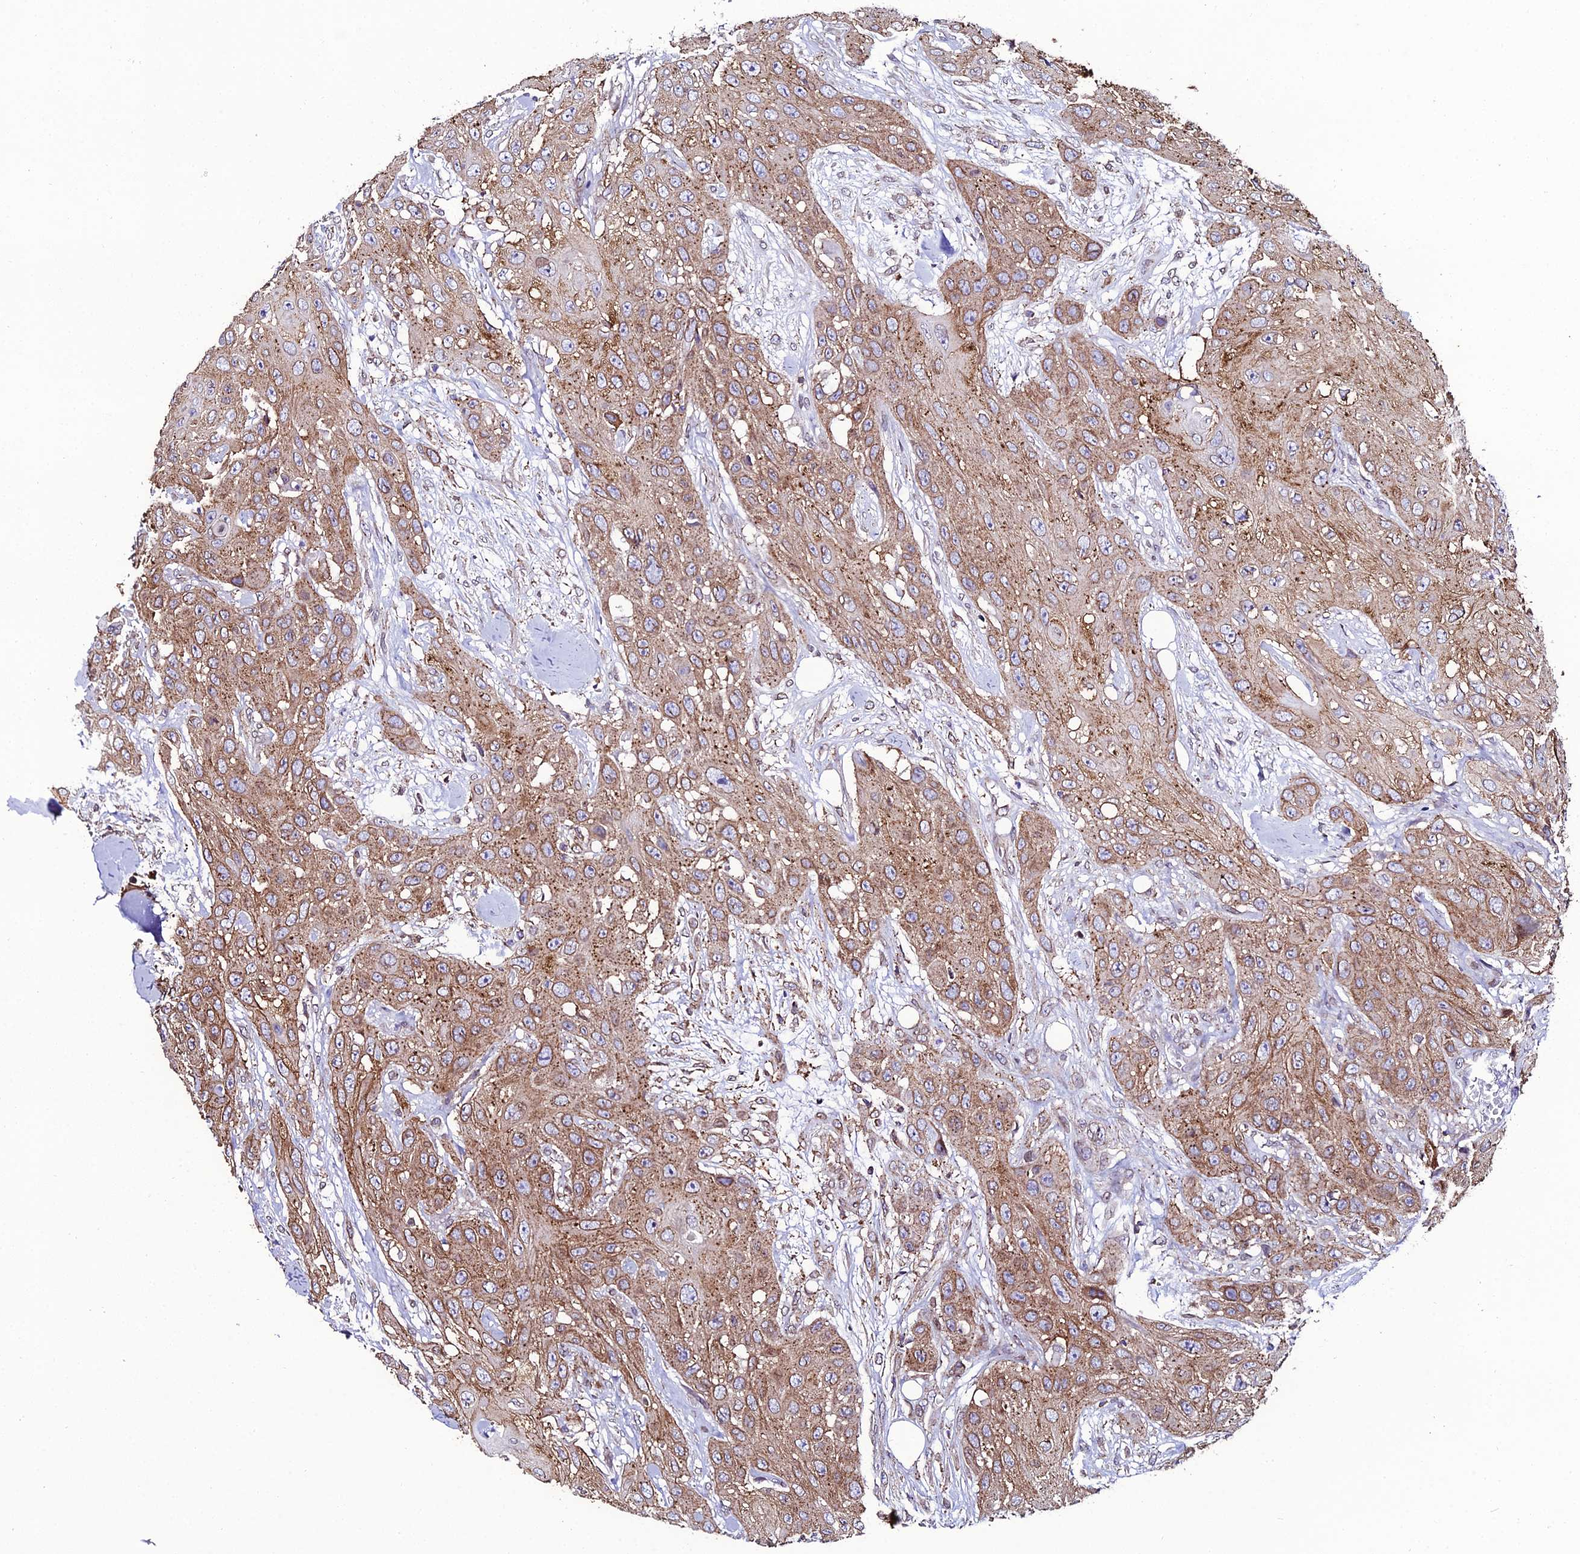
{"staining": {"intensity": "moderate", "quantity": ">75%", "location": "cytoplasmic/membranous"}, "tissue": "head and neck cancer", "cell_type": "Tumor cells", "image_type": "cancer", "snomed": [{"axis": "morphology", "description": "Squamous cell carcinoma, NOS"}, {"axis": "topography", "description": "Head-Neck"}], "caption": "DAB (3,3'-diaminobenzidine) immunohistochemical staining of human head and neck cancer (squamous cell carcinoma) displays moderate cytoplasmic/membranous protein staining in about >75% of tumor cells.", "gene": "DDX19A", "patient": {"sex": "male", "age": 81}}